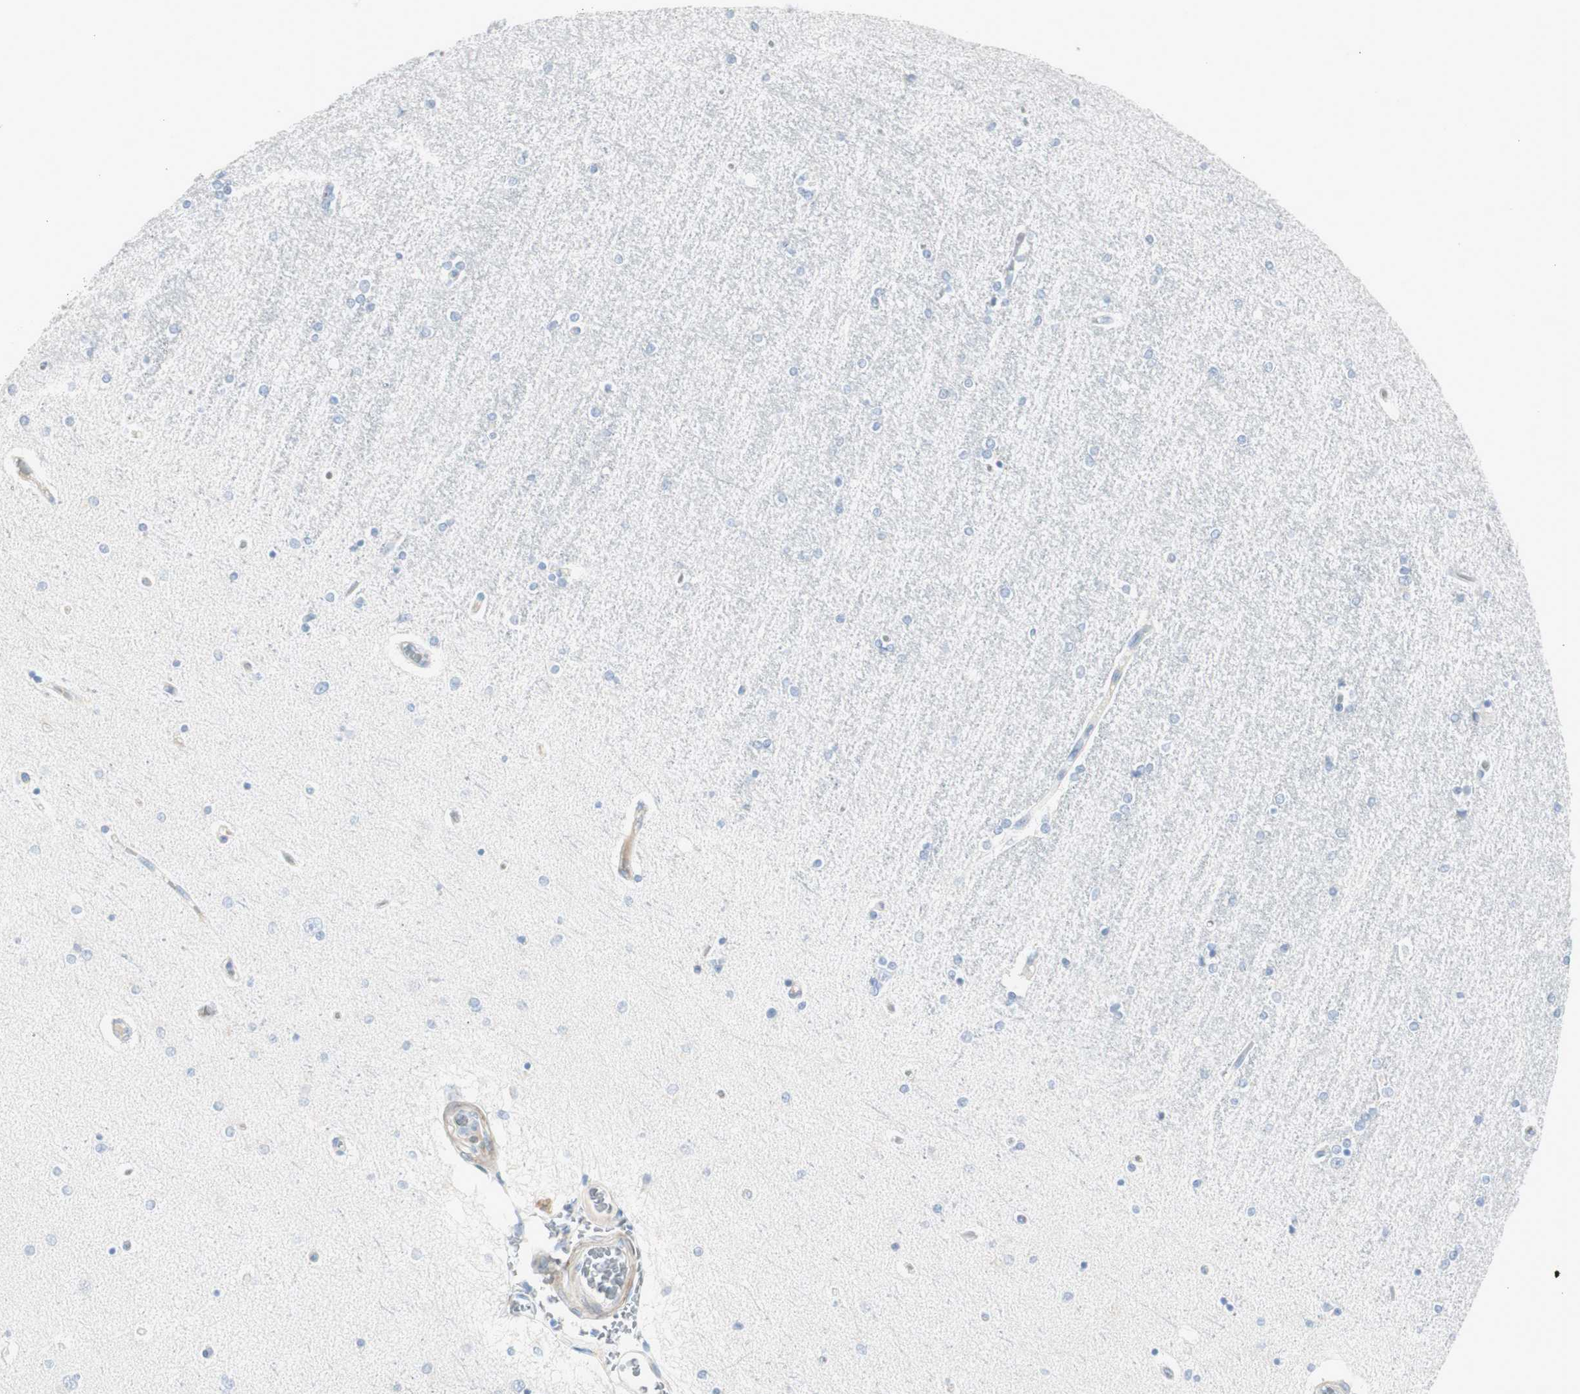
{"staining": {"intensity": "negative", "quantity": "none", "location": "none"}, "tissue": "hippocampus", "cell_type": "Glial cells", "image_type": "normal", "snomed": [{"axis": "morphology", "description": "Normal tissue, NOS"}, {"axis": "topography", "description": "Hippocampus"}], "caption": "Histopathology image shows no significant protein expression in glial cells of benign hippocampus. (IHC, brightfield microscopy, high magnification).", "gene": "CDHR5", "patient": {"sex": "female", "age": 54}}